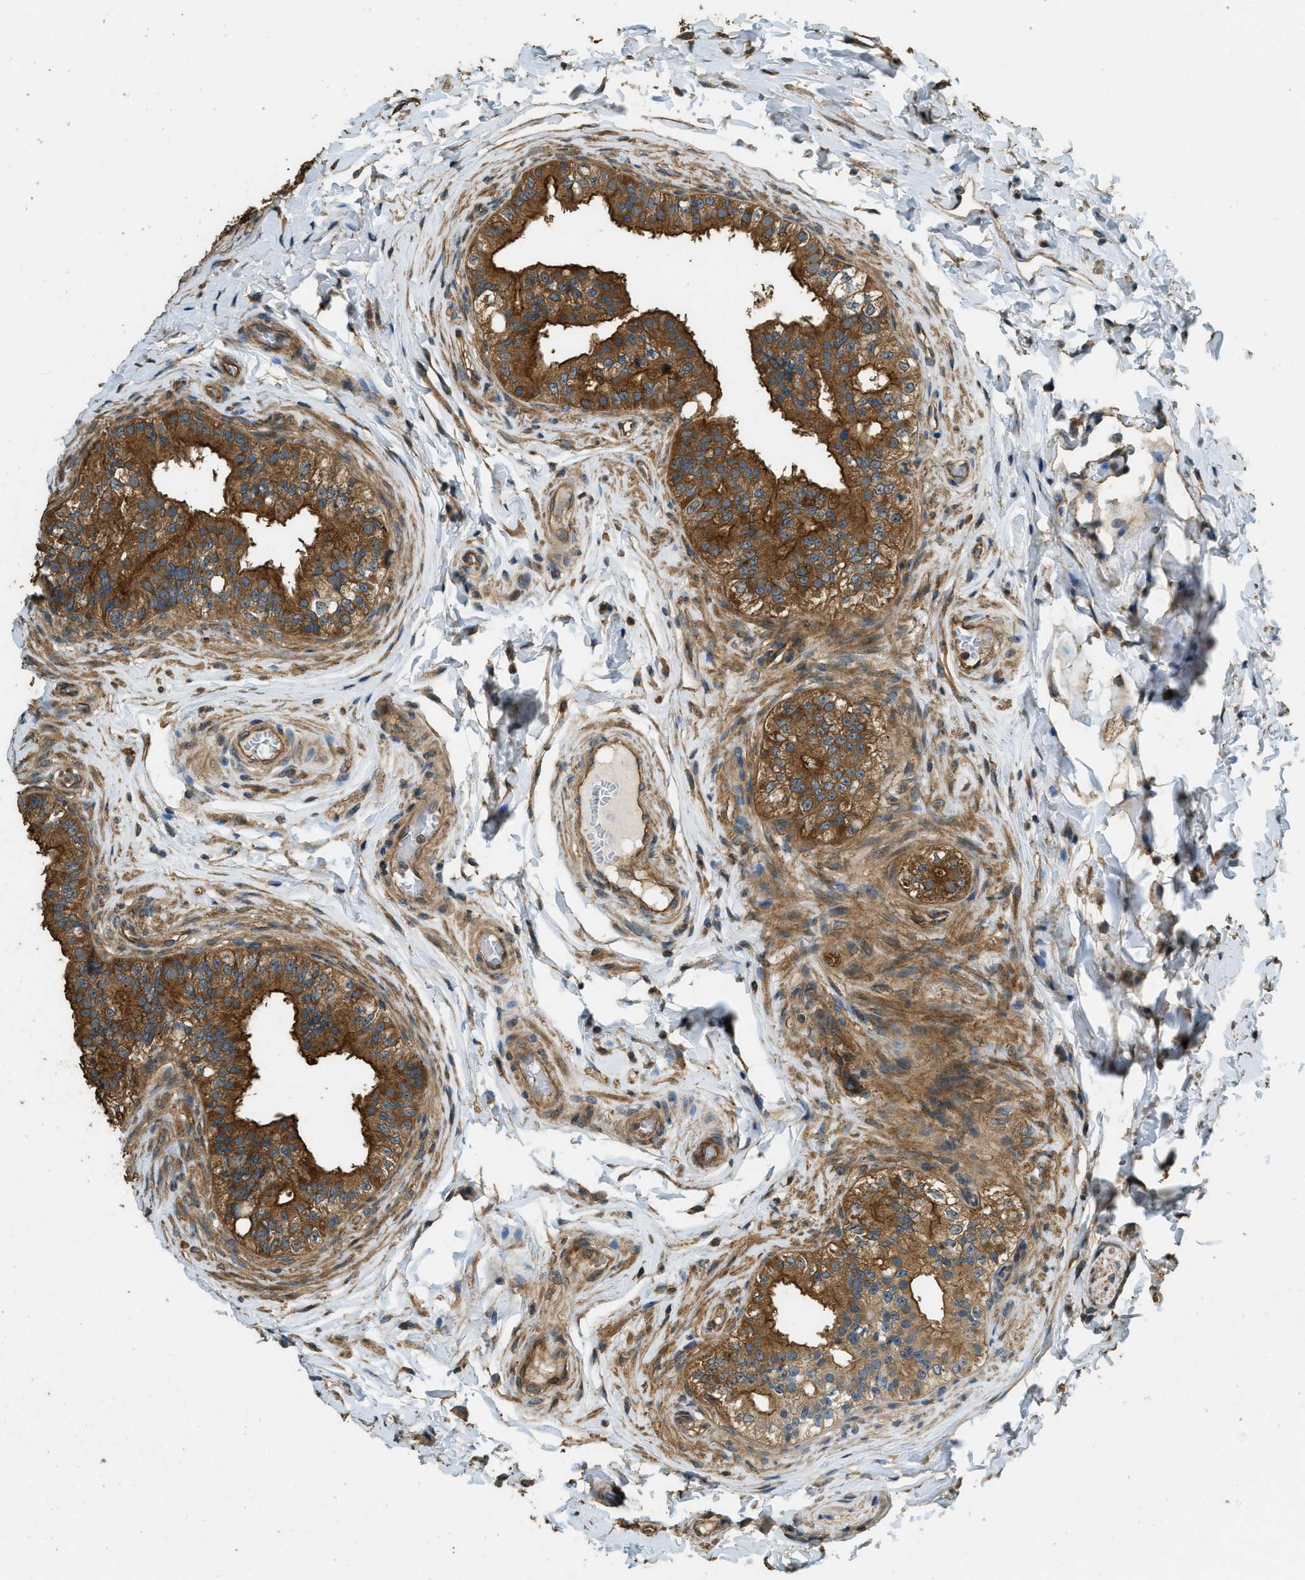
{"staining": {"intensity": "strong", "quantity": ">75%", "location": "cytoplasmic/membranous"}, "tissue": "epididymis", "cell_type": "Glandular cells", "image_type": "normal", "snomed": [{"axis": "morphology", "description": "Normal tissue, NOS"}, {"axis": "topography", "description": "Testis"}, {"axis": "topography", "description": "Epididymis"}], "caption": "A high amount of strong cytoplasmic/membranous positivity is present in about >75% of glandular cells in normal epididymis. (DAB IHC with brightfield microscopy, high magnification).", "gene": "MARS1", "patient": {"sex": "male", "age": 36}}